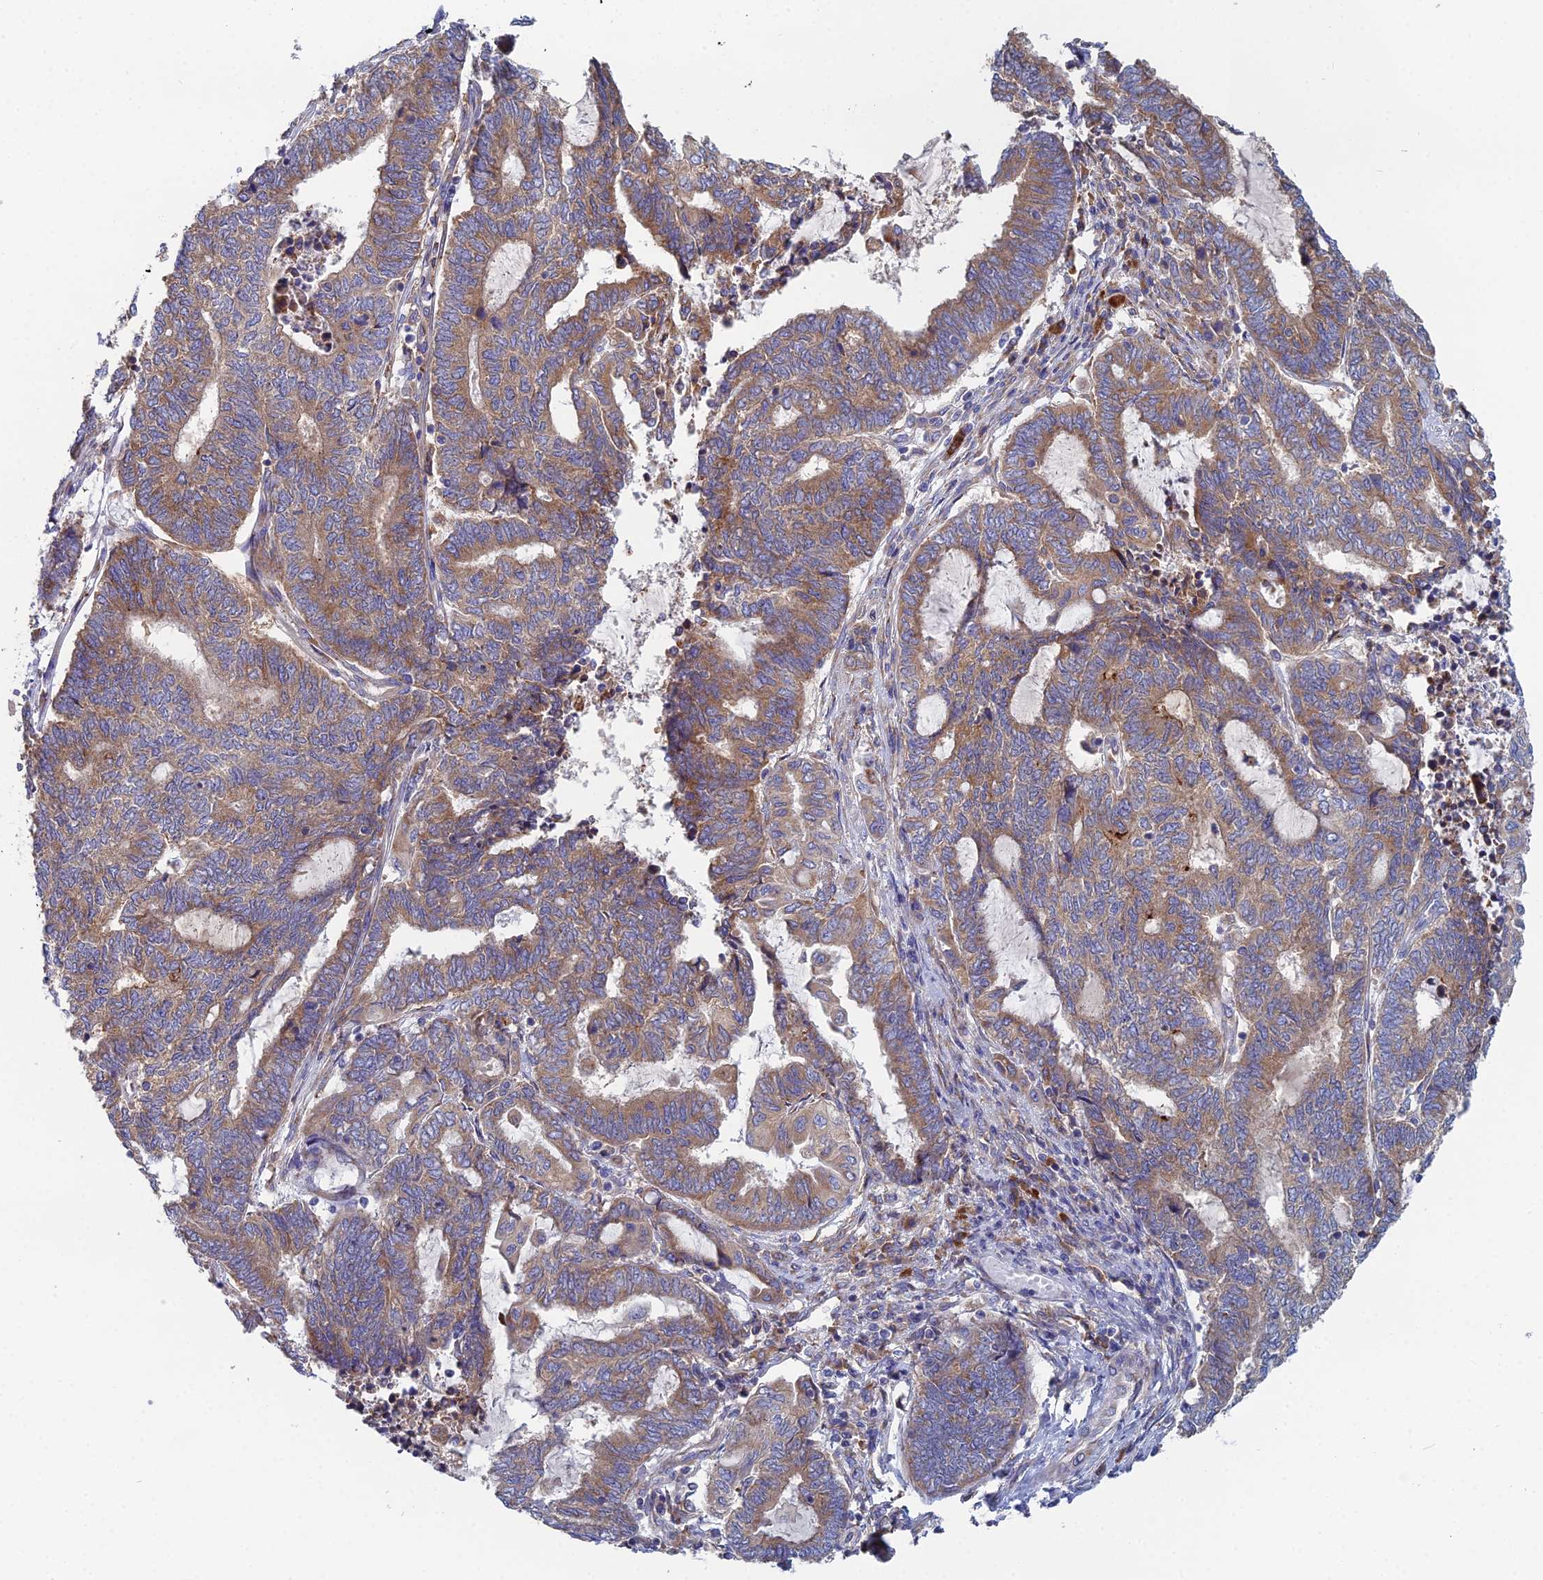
{"staining": {"intensity": "moderate", "quantity": ">75%", "location": "cytoplasmic/membranous"}, "tissue": "endometrial cancer", "cell_type": "Tumor cells", "image_type": "cancer", "snomed": [{"axis": "morphology", "description": "Adenocarcinoma, NOS"}, {"axis": "topography", "description": "Uterus"}, {"axis": "topography", "description": "Endometrium"}], "caption": "The image exhibits immunohistochemical staining of endometrial cancer. There is moderate cytoplasmic/membranous expression is present in approximately >75% of tumor cells.", "gene": "CLCN3", "patient": {"sex": "female", "age": 70}}